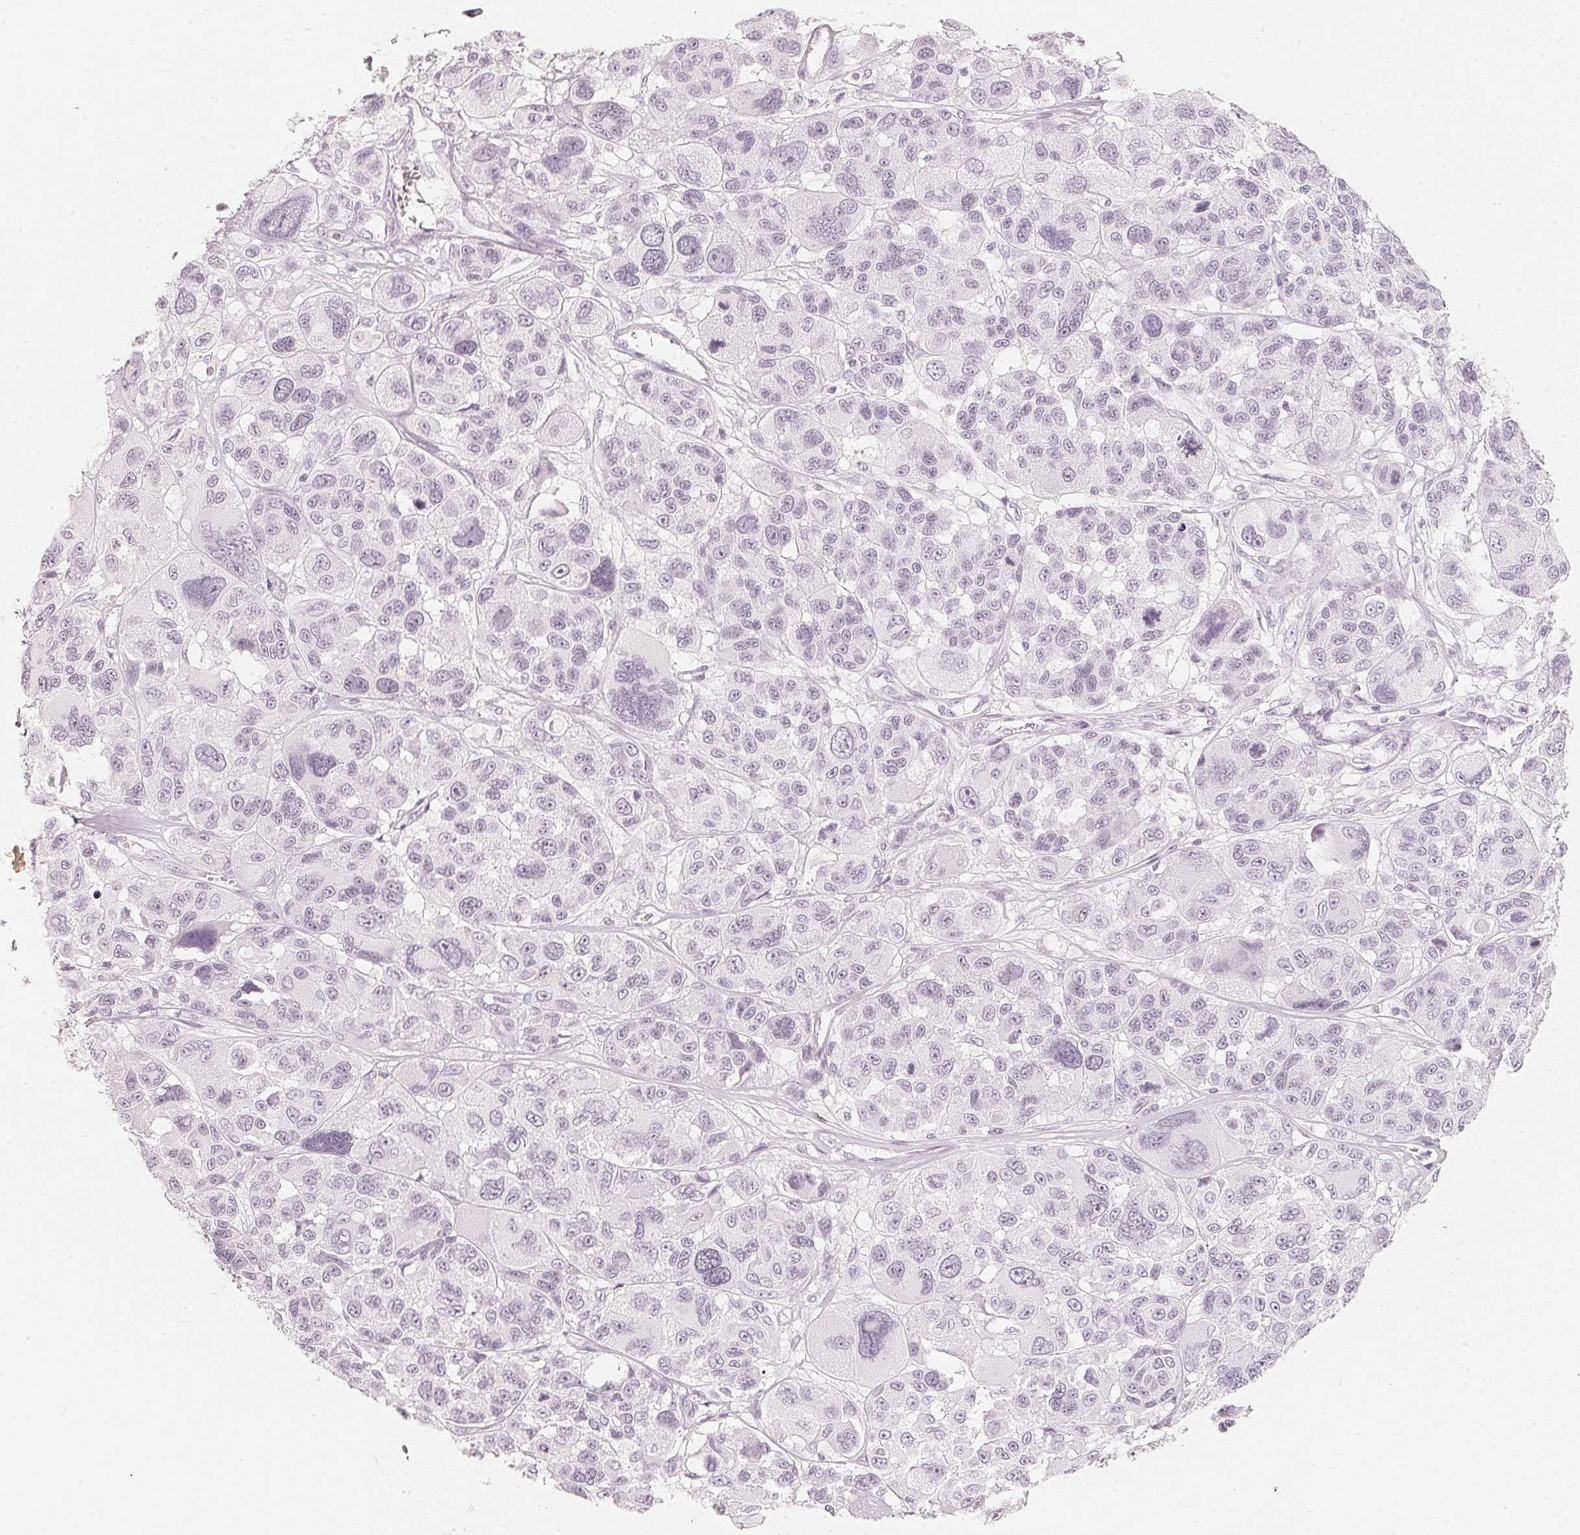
{"staining": {"intensity": "negative", "quantity": "none", "location": "none"}, "tissue": "melanoma", "cell_type": "Tumor cells", "image_type": "cancer", "snomed": [{"axis": "morphology", "description": "Malignant melanoma, NOS"}, {"axis": "topography", "description": "Skin"}], "caption": "This photomicrograph is of melanoma stained with immunohistochemistry (IHC) to label a protein in brown with the nuclei are counter-stained blue. There is no positivity in tumor cells. The staining was performed using DAB to visualize the protein expression in brown, while the nuclei were stained in blue with hematoxylin (Magnification: 20x).", "gene": "SLC22A8", "patient": {"sex": "female", "age": 66}}